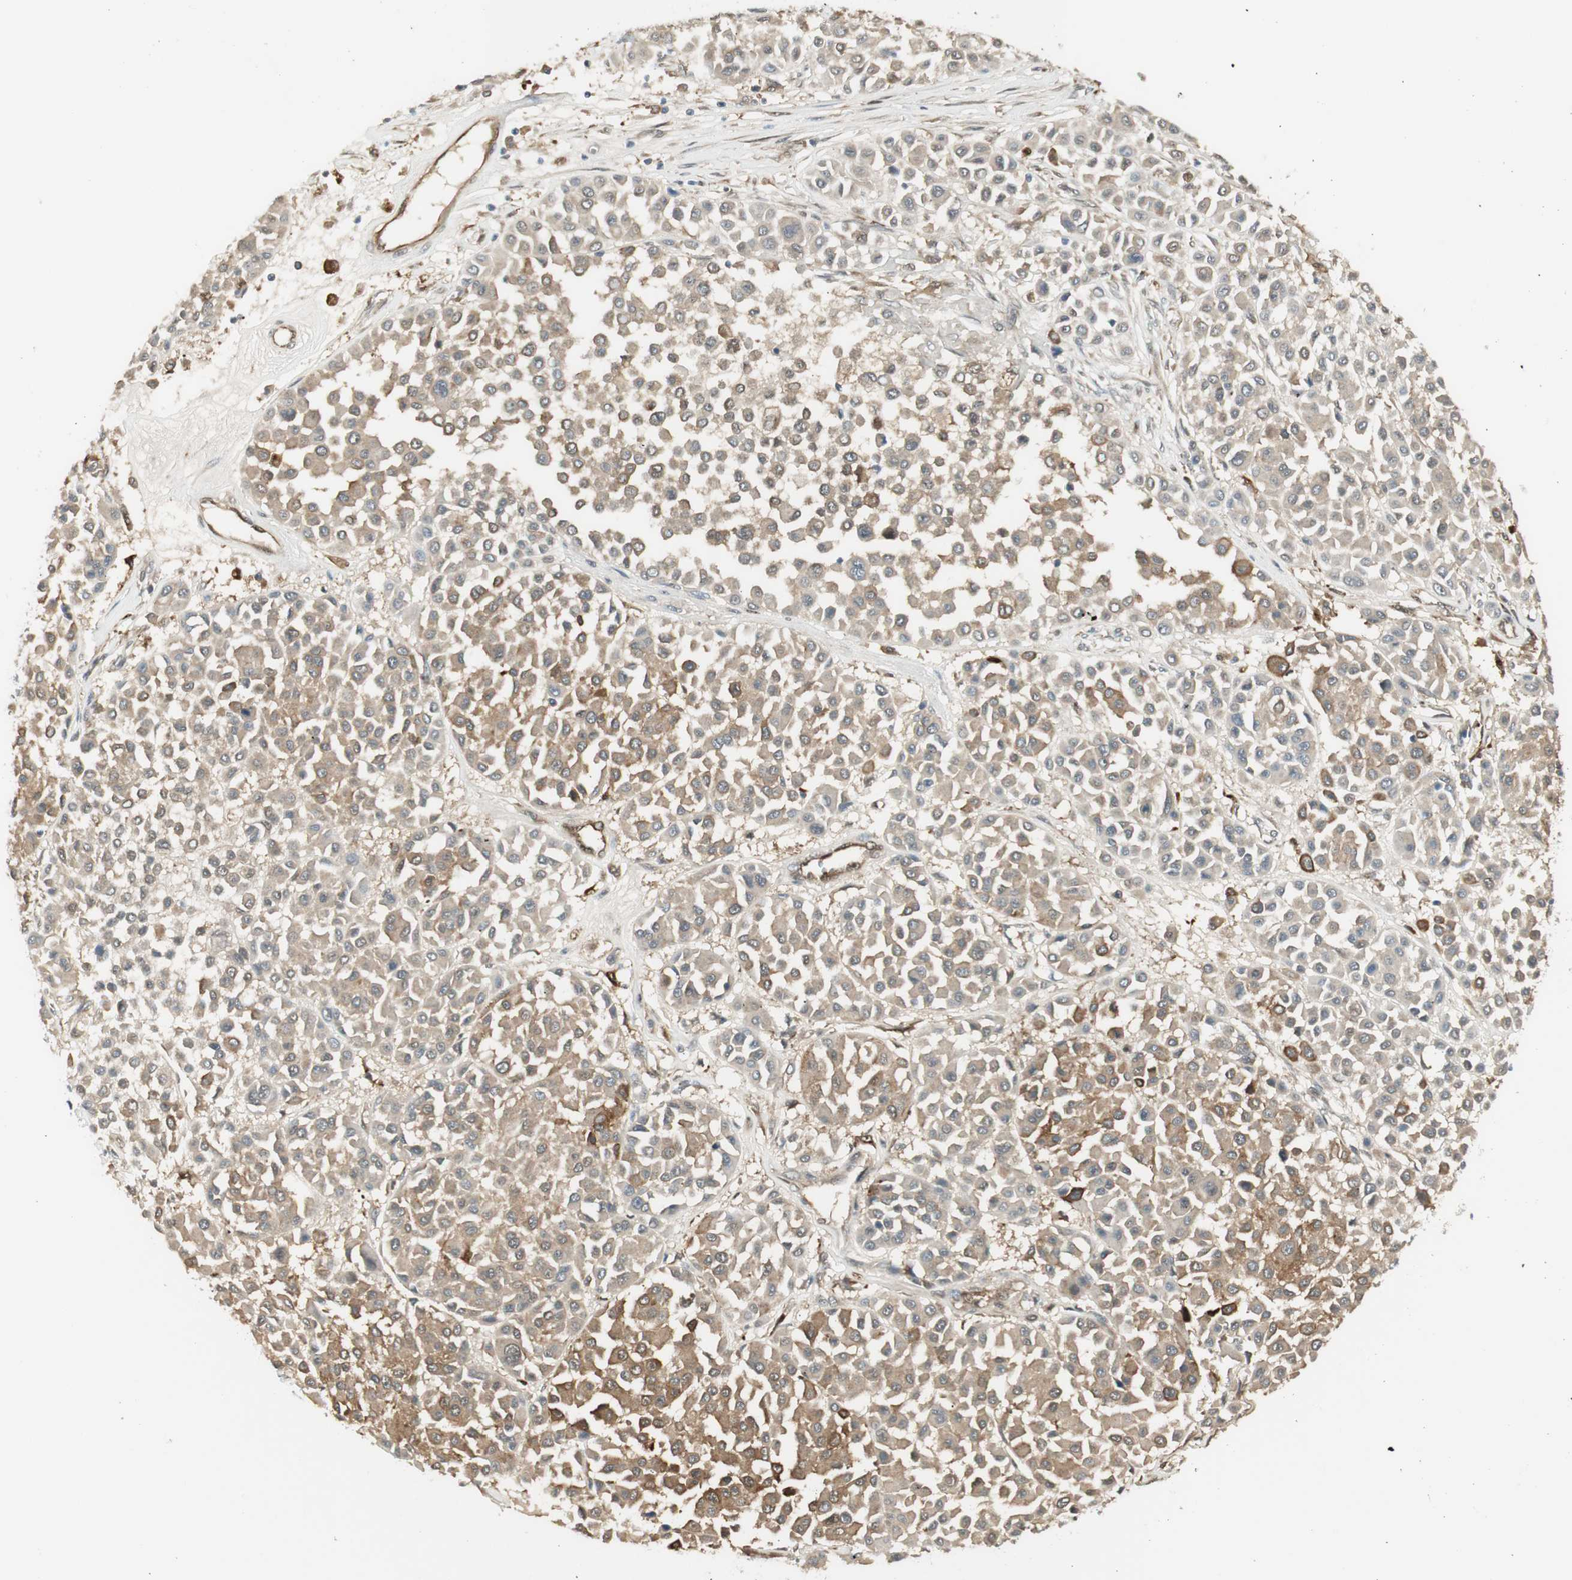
{"staining": {"intensity": "moderate", "quantity": ">75%", "location": "cytoplasmic/membranous"}, "tissue": "melanoma", "cell_type": "Tumor cells", "image_type": "cancer", "snomed": [{"axis": "morphology", "description": "Malignant melanoma, Metastatic site"}, {"axis": "topography", "description": "Soft tissue"}], "caption": "This micrograph exhibits malignant melanoma (metastatic site) stained with immunohistochemistry to label a protein in brown. The cytoplasmic/membranous of tumor cells show moderate positivity for the protein. Nuclei are counter-stained blue.", "gene": "SERPINB6", "patient": {"sex": "male", "age": 41}}